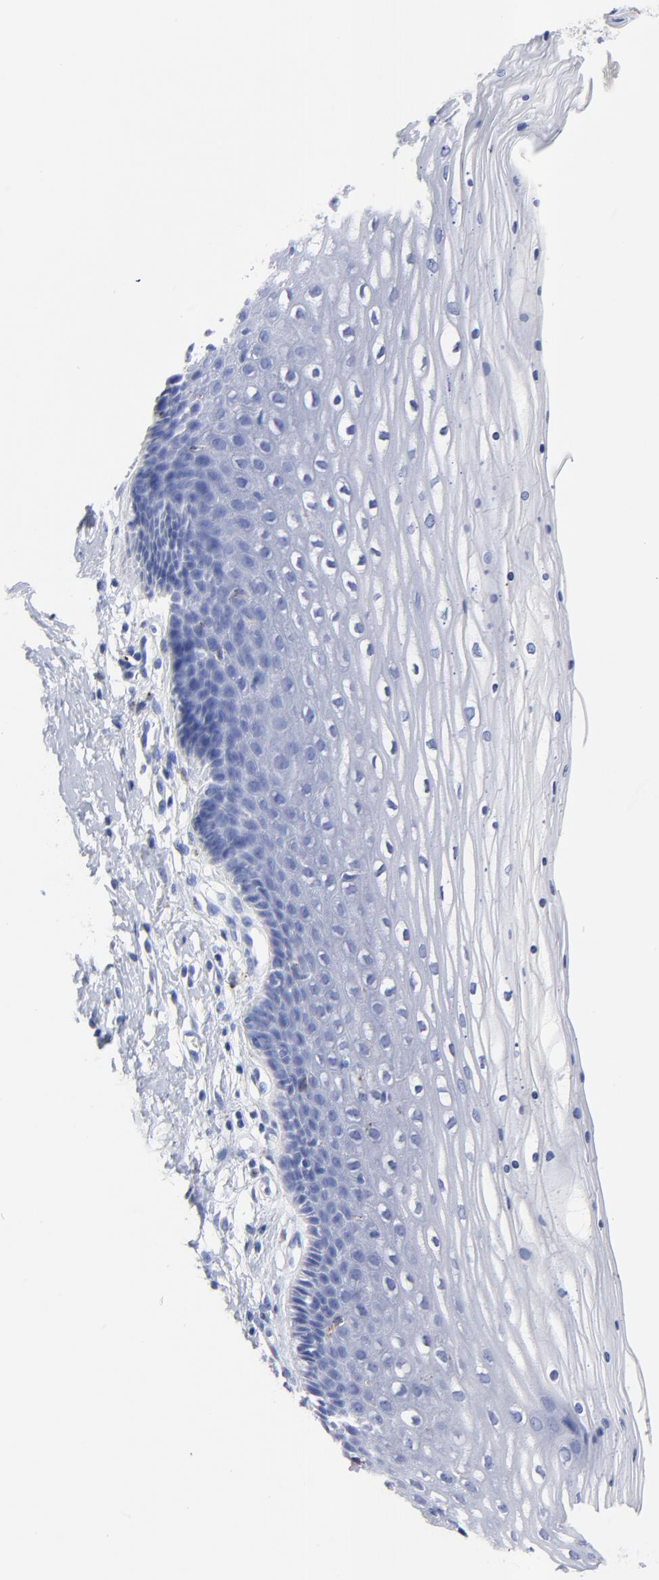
{"staining": {"intensity": "negative", "quantity": "none", "location": "none"}, "tissue": "cervix", "cell_type": "Glandular cells", "image_type": "normal", "snomed": [{"axis": "morphology", "description": "Normal tissue, NOS"}, {"axis": "topography", "description": "Cervix"}], "caption": "The immunohistochemistry (IHC) photomicrograph has no significant staining in glandular cells of cervix.", "gene": "CPVL", "patient": {"sex": "female", "age": 39}}